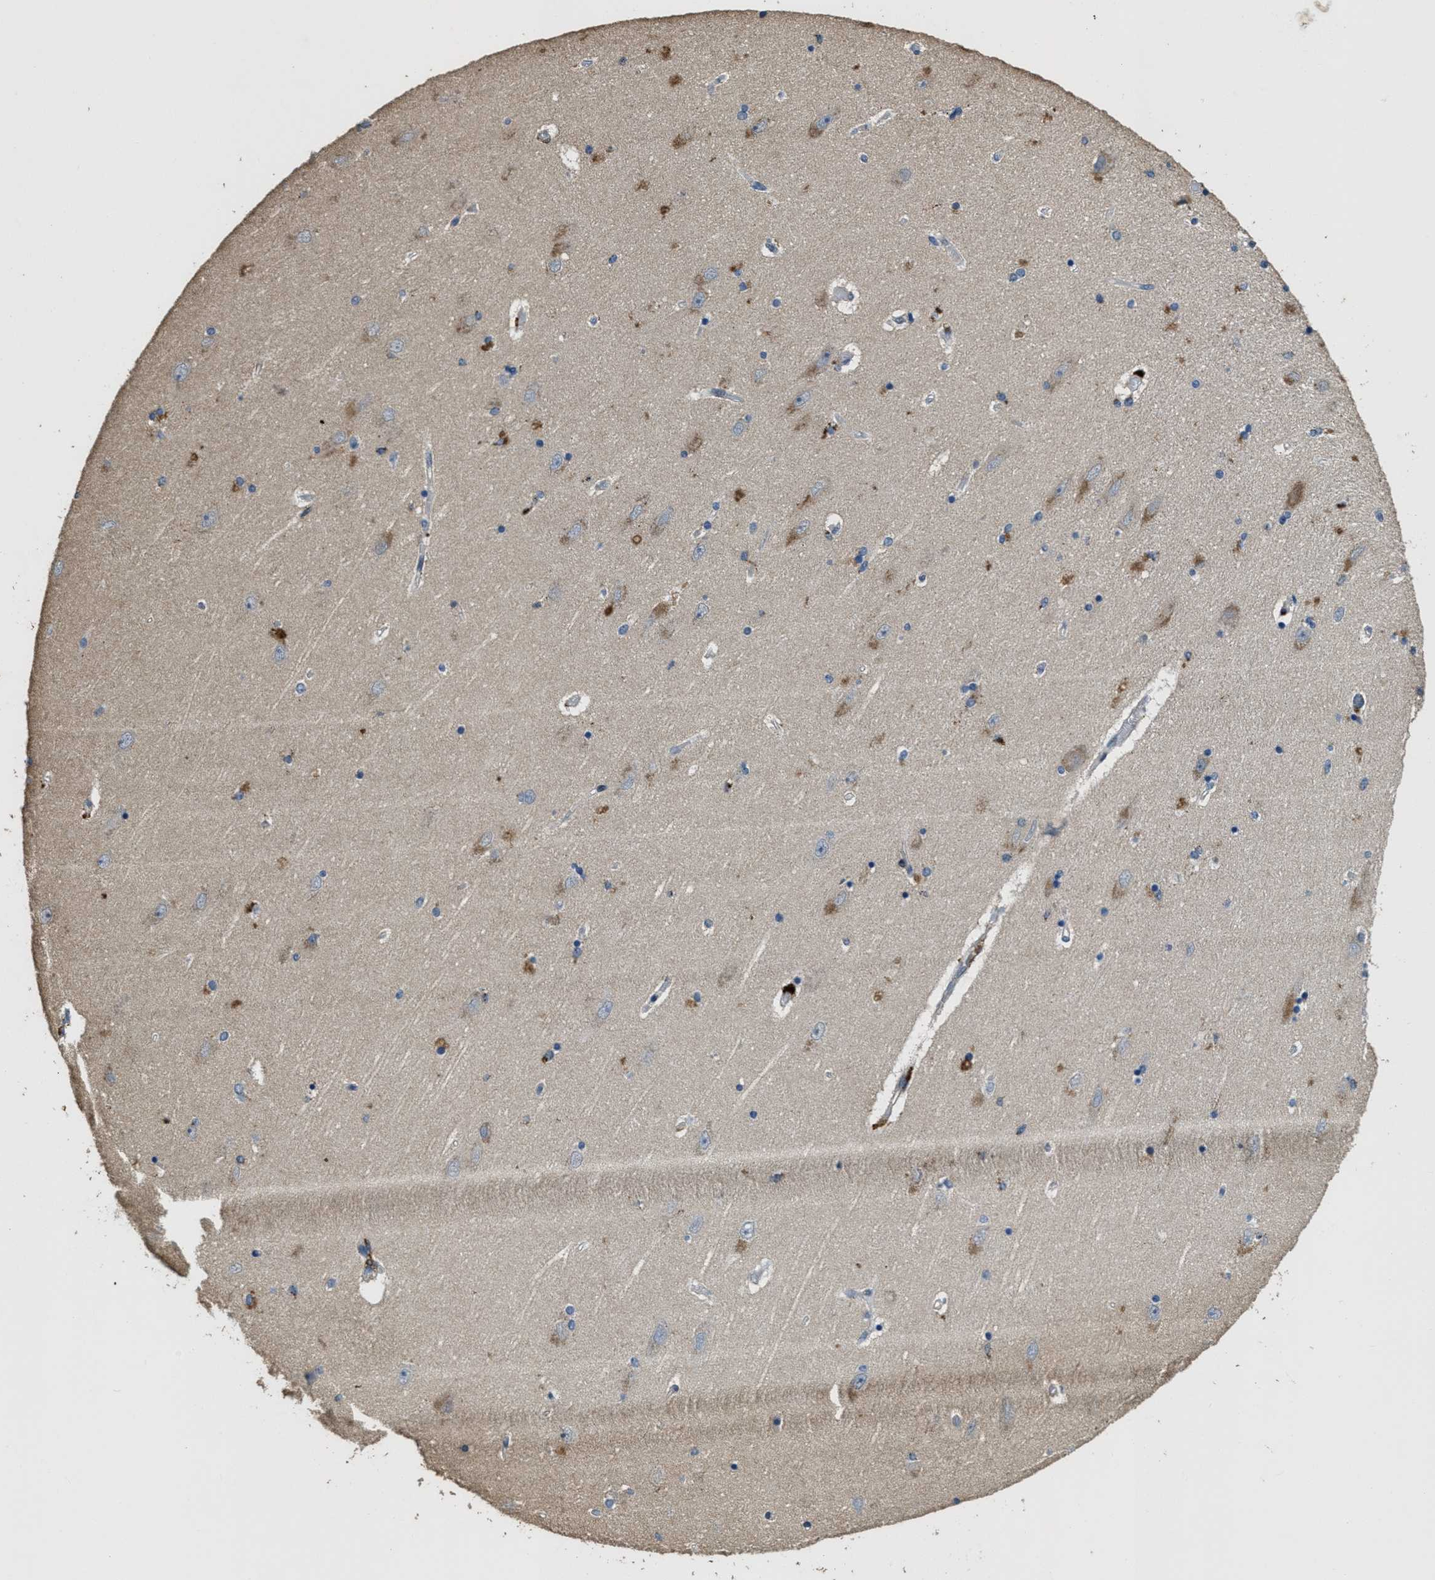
{"staining": {"intensity": "moderate", "quantity": "<25%", "location": "cytoplasmic/membranous"}, "tissue": "hippocampus", "cell_type": "Glial cells", "image_type": "normal", "snomed": [{"axis": "morphology", "description": "Normal tissue, NOS"}, {"axis": "topography", "description": "Hippocampus"}], "caption": "Hippocampus stained with DAB IHC demonstrates low levels of moderate cytoplasmic/membranous expression in about <25% of glial cells.", "gene": "BMPR2", "patient": {"sex": "female", "age": 54}}